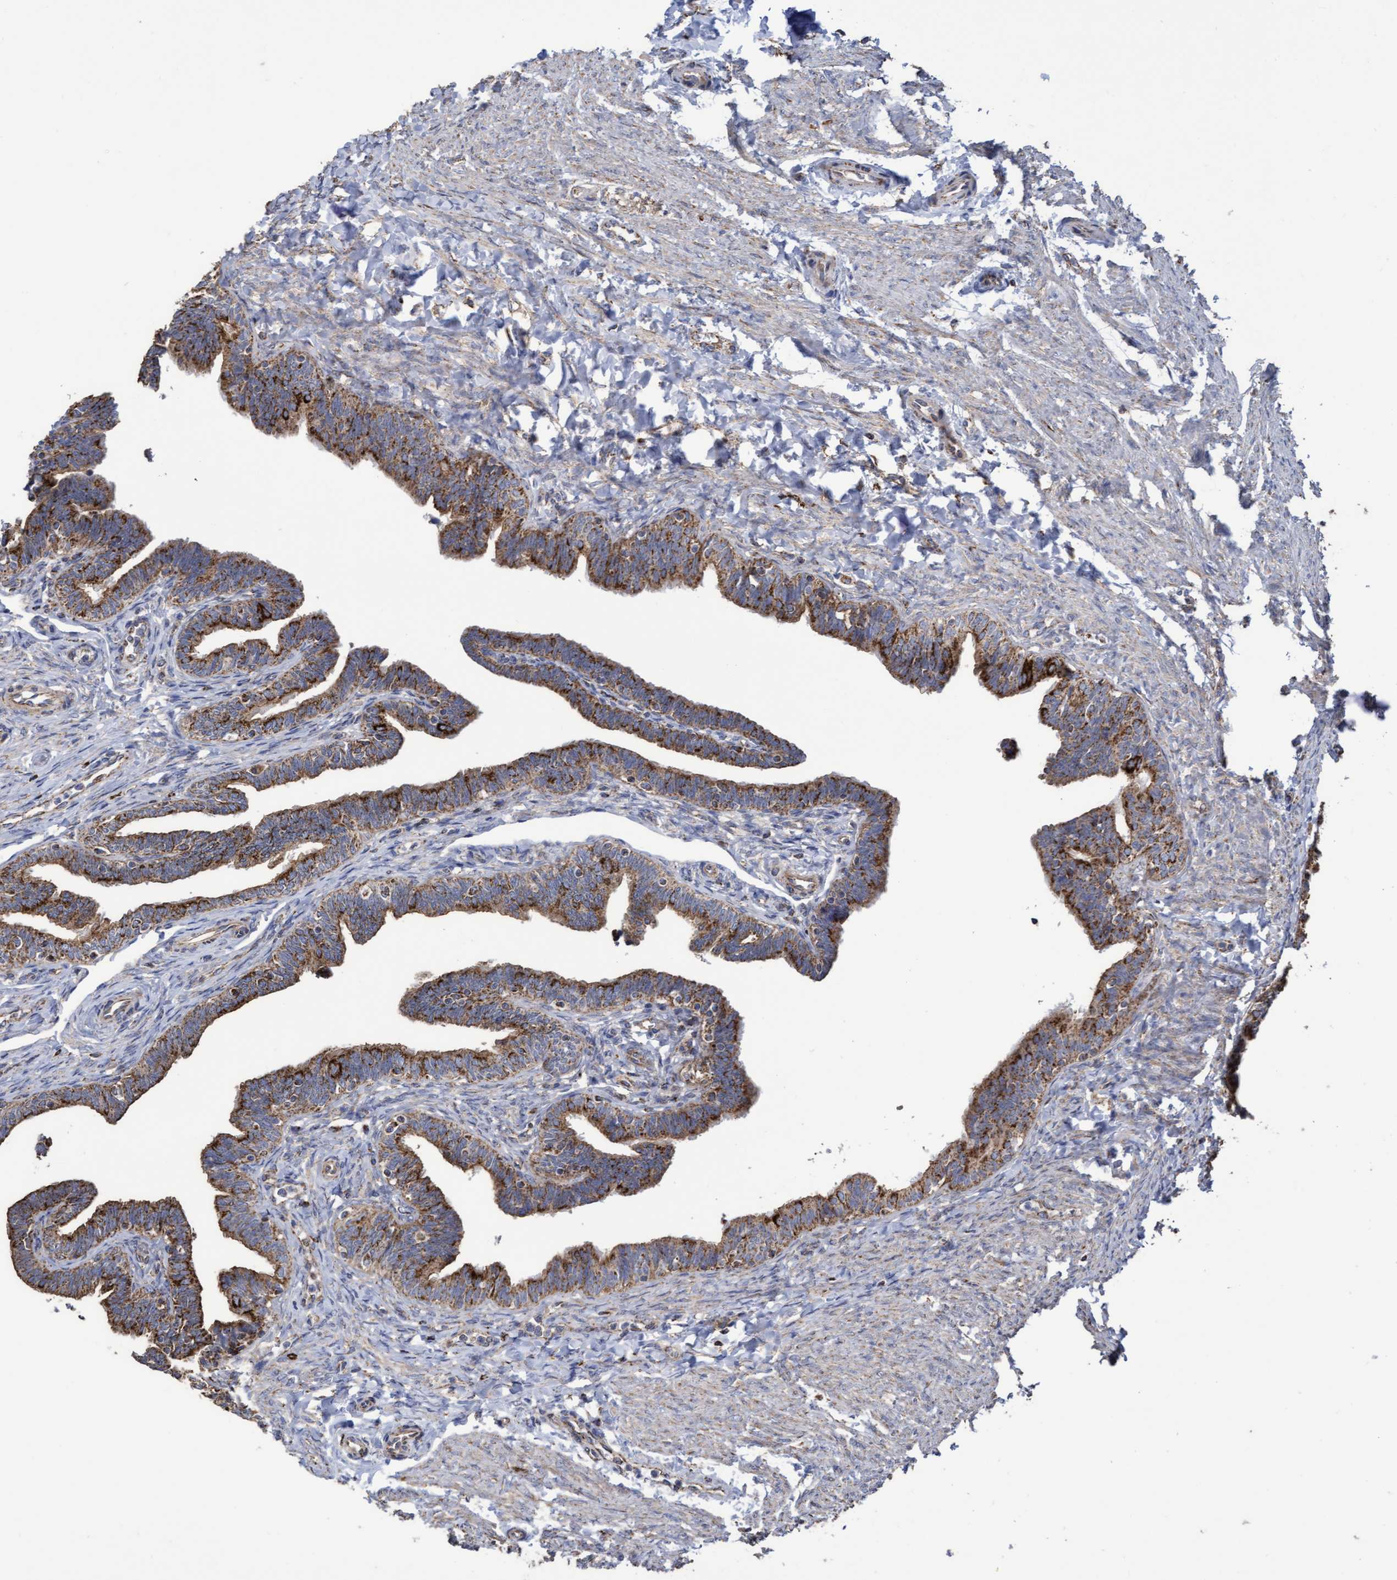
{"staining": {"intensity": "moderate", "quantity": ">75%", "location": "cytoplasmic/membranous"}, "tissue": "fallopian tube", "cell_type": "Glandular cells", "image_type": "normal", "snomed": [{"axis": "morphology", "description": "Normal tissue, NOS"}, {"axis": "topography", "description": "Fallopian tube"}, {"axis": "topography", "description": "Ovary"}], "caption": "High-magnification brightfield microscopy of benign fallopian tube stained with DAB (brown) and counterstained with hematoxylin (blue). glandular cells exhibit moderate cytoplasmic/membranous staining is seen in about>75% of cells.", "gene": "COBL", "patient": {"sex": "female", "age": 23}}